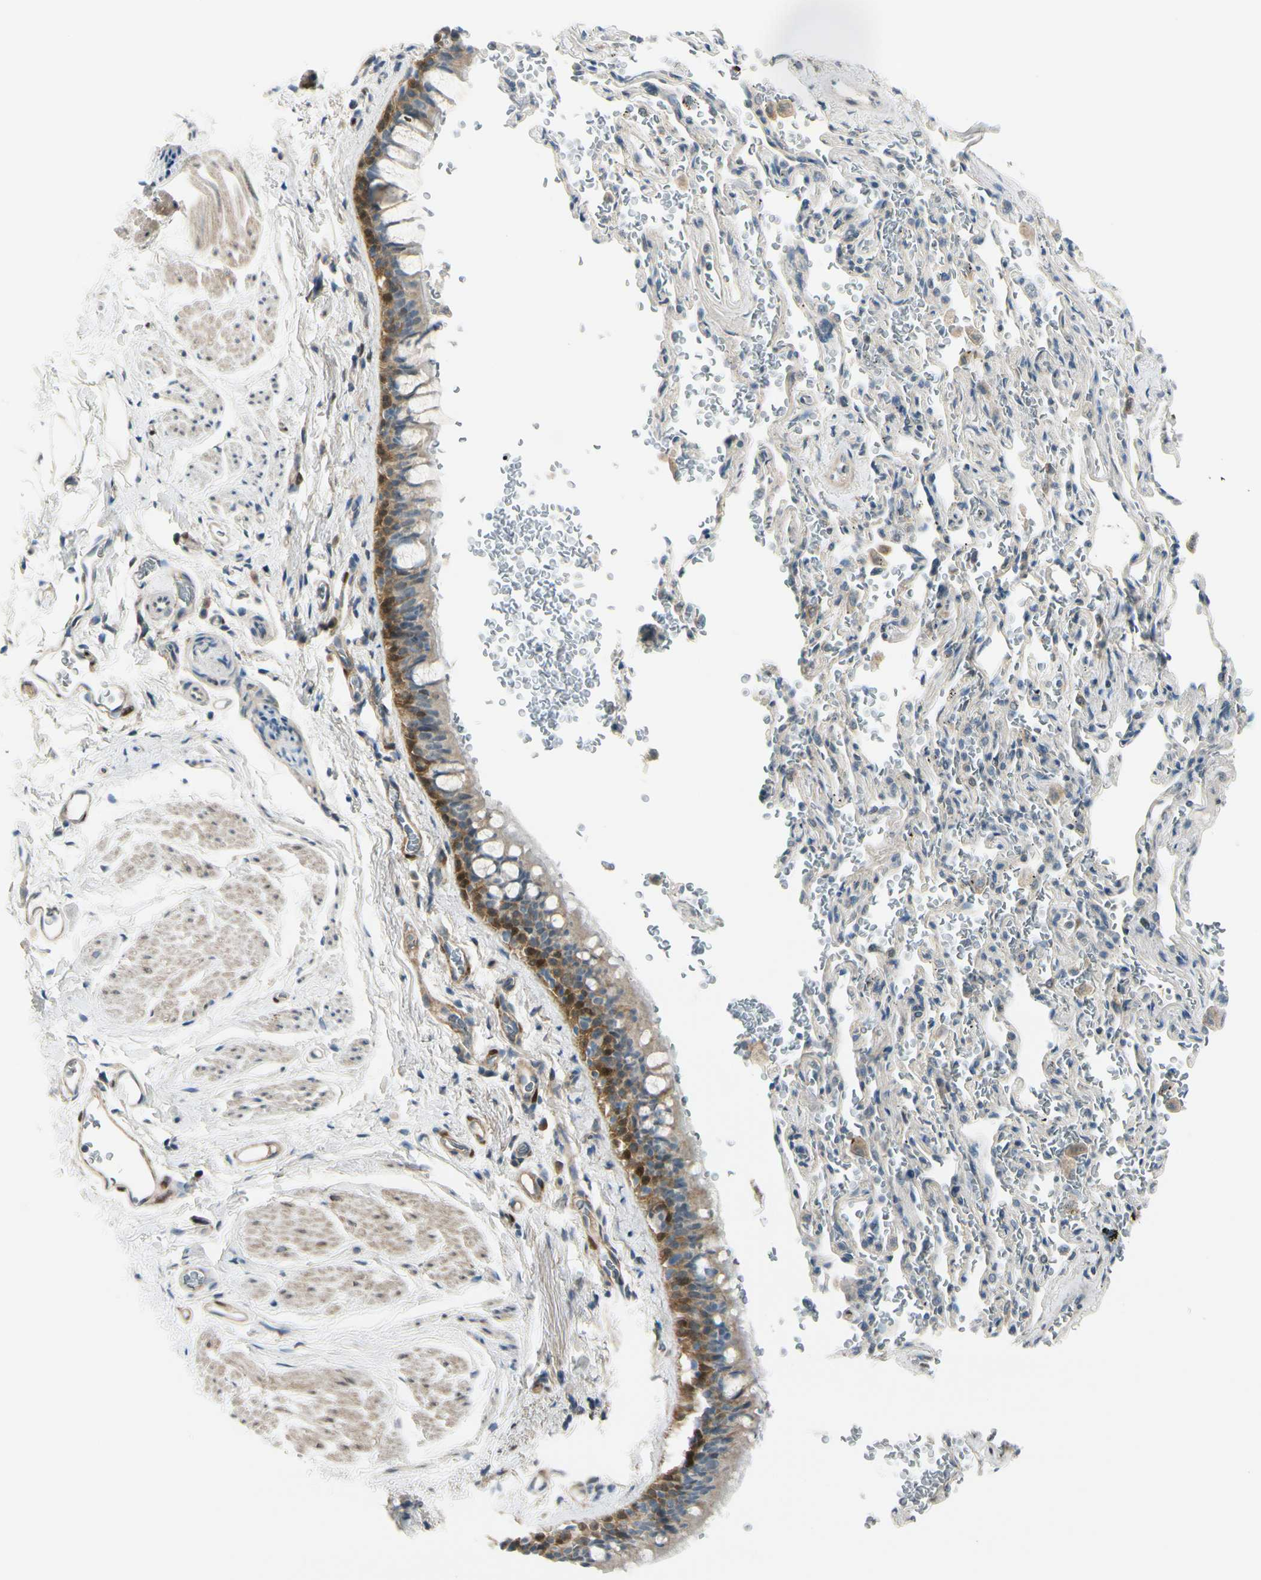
{"staining": {"intensity": "moderate", "quantity": ">75%", "location": "cytoplasmic/membranous"}, "tissue": "bronchus", "cell_type": "Respiratory epithelial cells", "image_type": "normal", "snomed": [{"axis": "morphology", "description": "Normal tissue, NOS"}, {"axis": "morphology", "description": "Malignant melanoma, Metastatic site"}, {"axis": "topography", "description": "Bronchus"}, {"axis": "topography", "description": "Lung"}], "caption": "Respiratory epithelial cells show medium levels of moderate cytoplasmic/membranous staining in about >75% of cells in benign human bronchus.", "gene": "FHL2", "patient": {"sex": "male", "age": 64}}